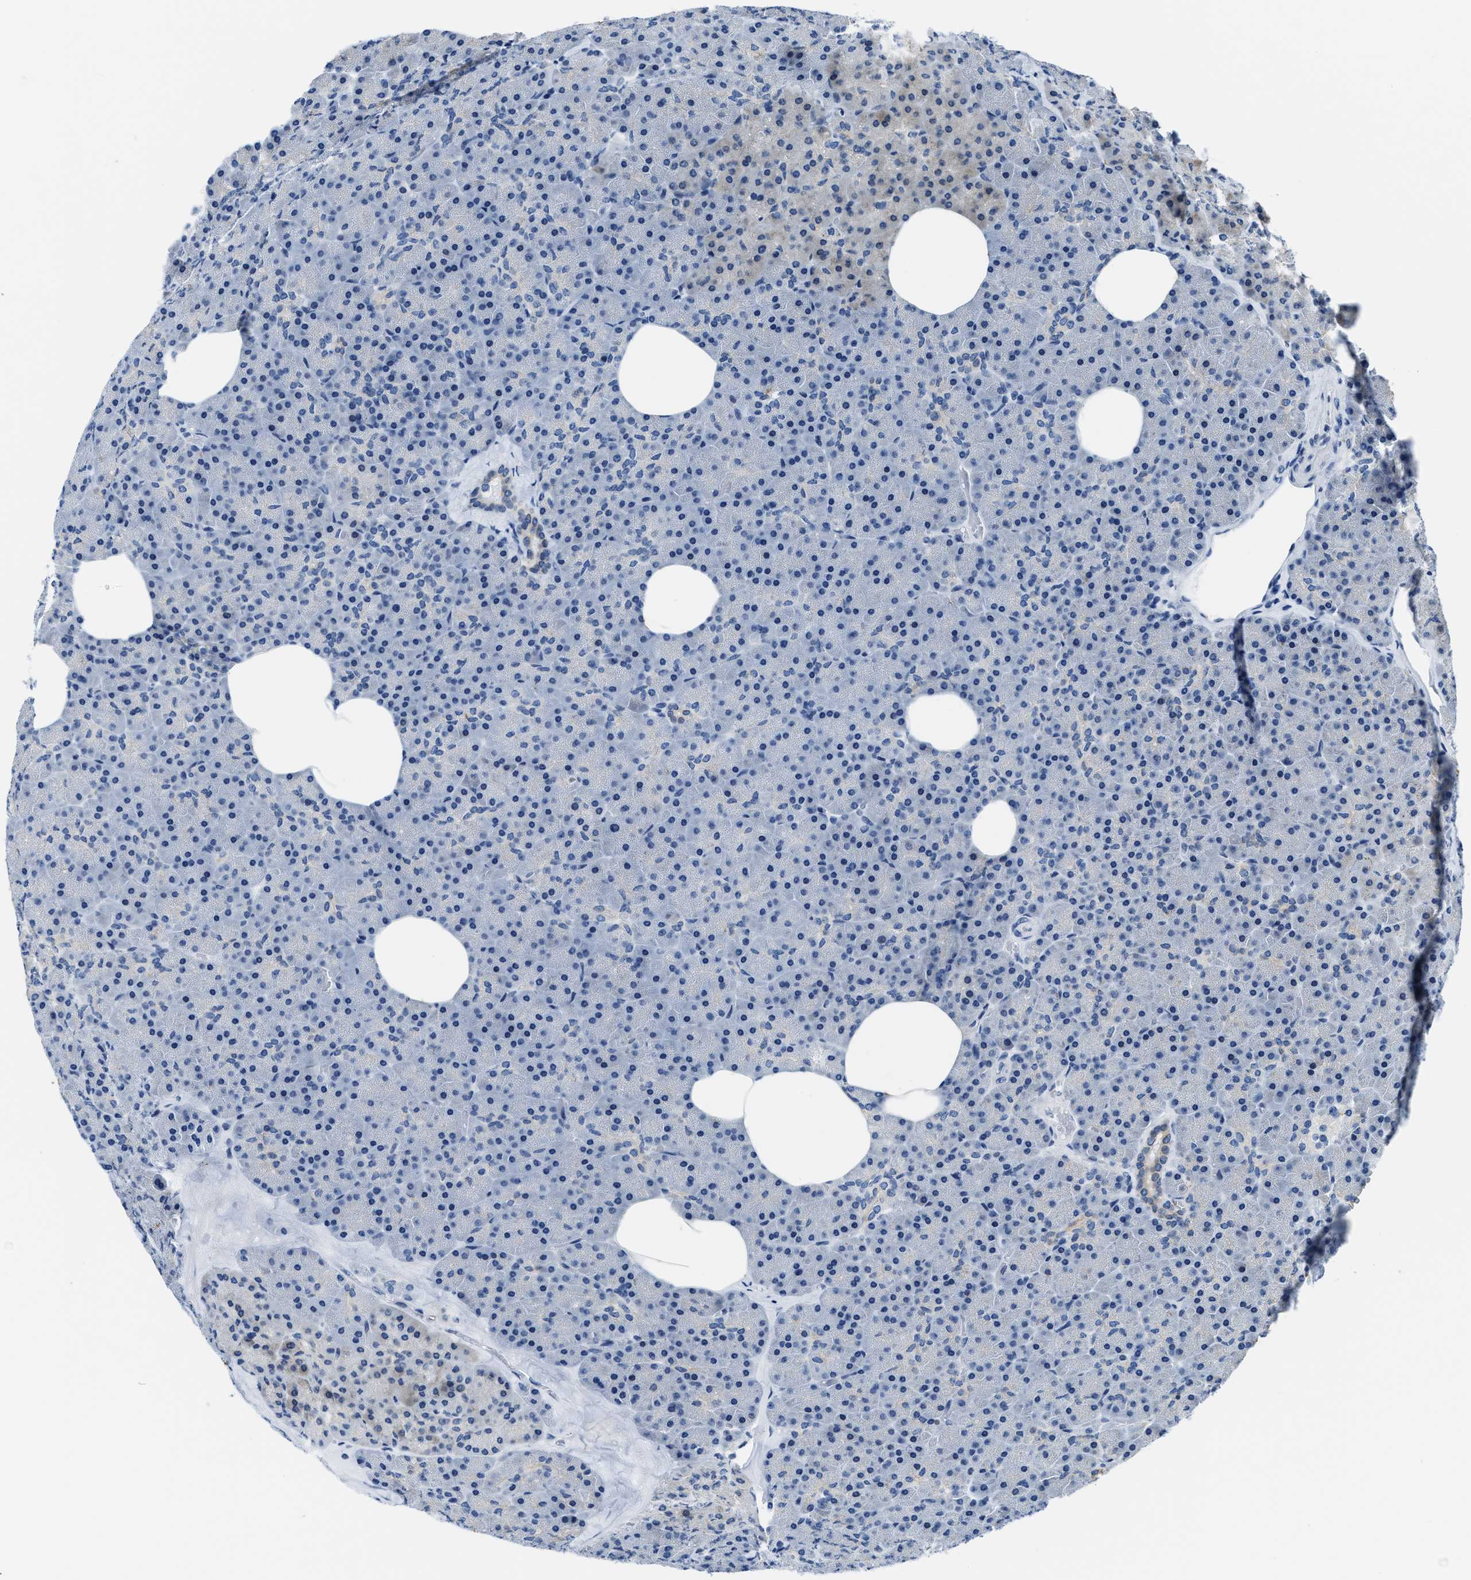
{"staining": {"intensity": "negative", "quantity": "none", "location": "none"}, "tissue": "pancreas", "cell_type": "Exocrine glandular cells", "image_type": "normal", "snomed": [{"axis": "morphology", "description": "Normal tissue, NOS"}, {"axis": "morphology", "description": "Carcinoid, malignant, NOS"}, {"axis": "topography", "description": "Pancreas"}], "caption": "Benign pancreas was stained to show a protein in brown. There is no significant staining in exocrine glandular cells. (DAB immunohistochemistry, high magnification).", "gene": "ASZ1", "patient": {"sex": "female", "age": 35}}